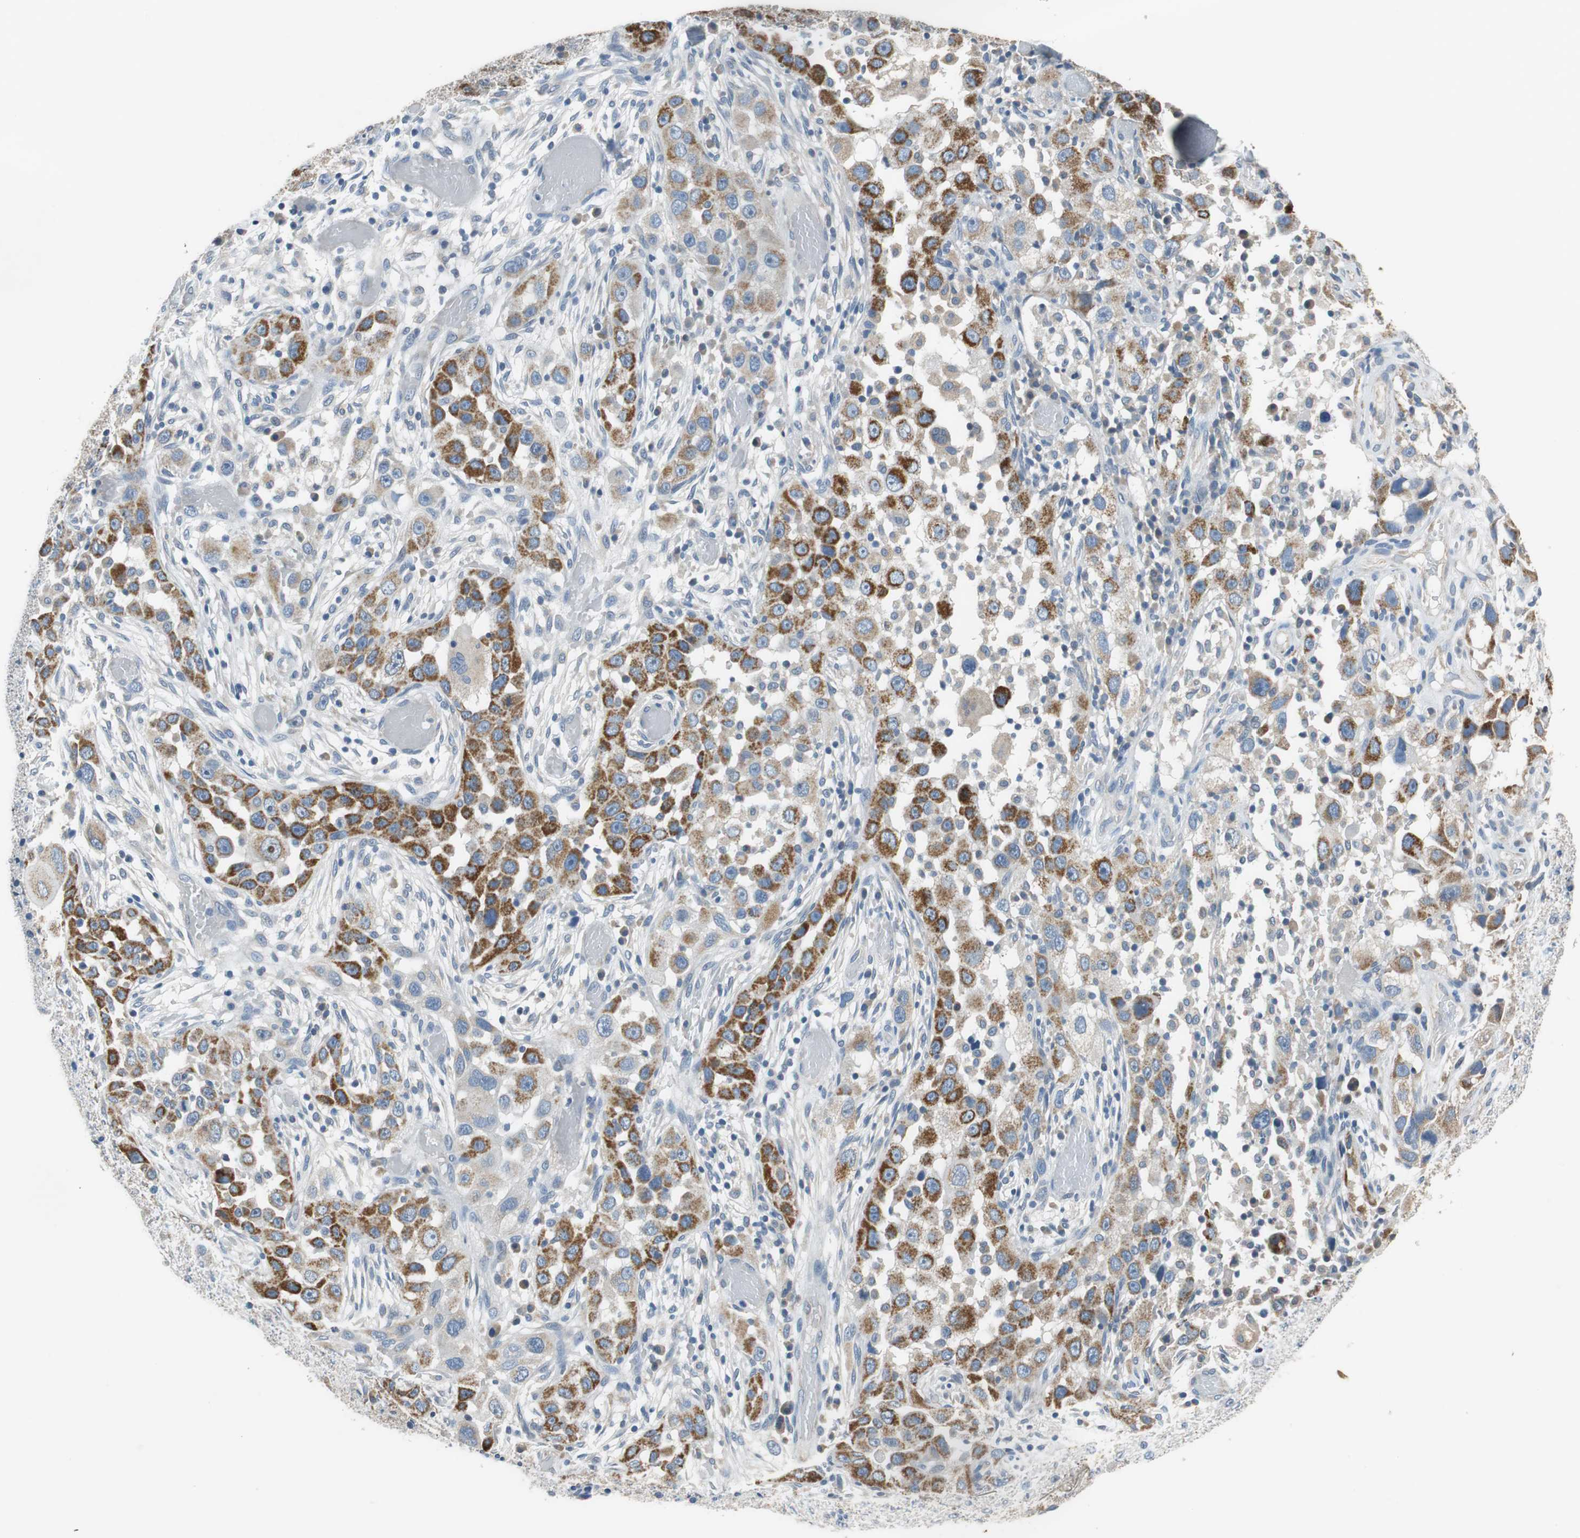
{"staining": {"intensity": "strong", "quantity": ">75%", "location": "cytoplasmic/membranous"}, "tissue": "head and neck cancer", "cell_type": "Tumor cells", "image_type": "cancer", "snomed": [{"axis": "morphology", "description": "Carcinoma, NOS"}, {"axis": "topography", "description": "Head-Neck"}], "caption": "Approximately >75% of tumor cells in human head and neck cancer (carcinoma) display strong cytoplasmic/membranous protein positivity as visualized by brown immunohistochemical staining.", "gene": "ALDH4A1", "patient": {"sex": "male", "age": 87}}